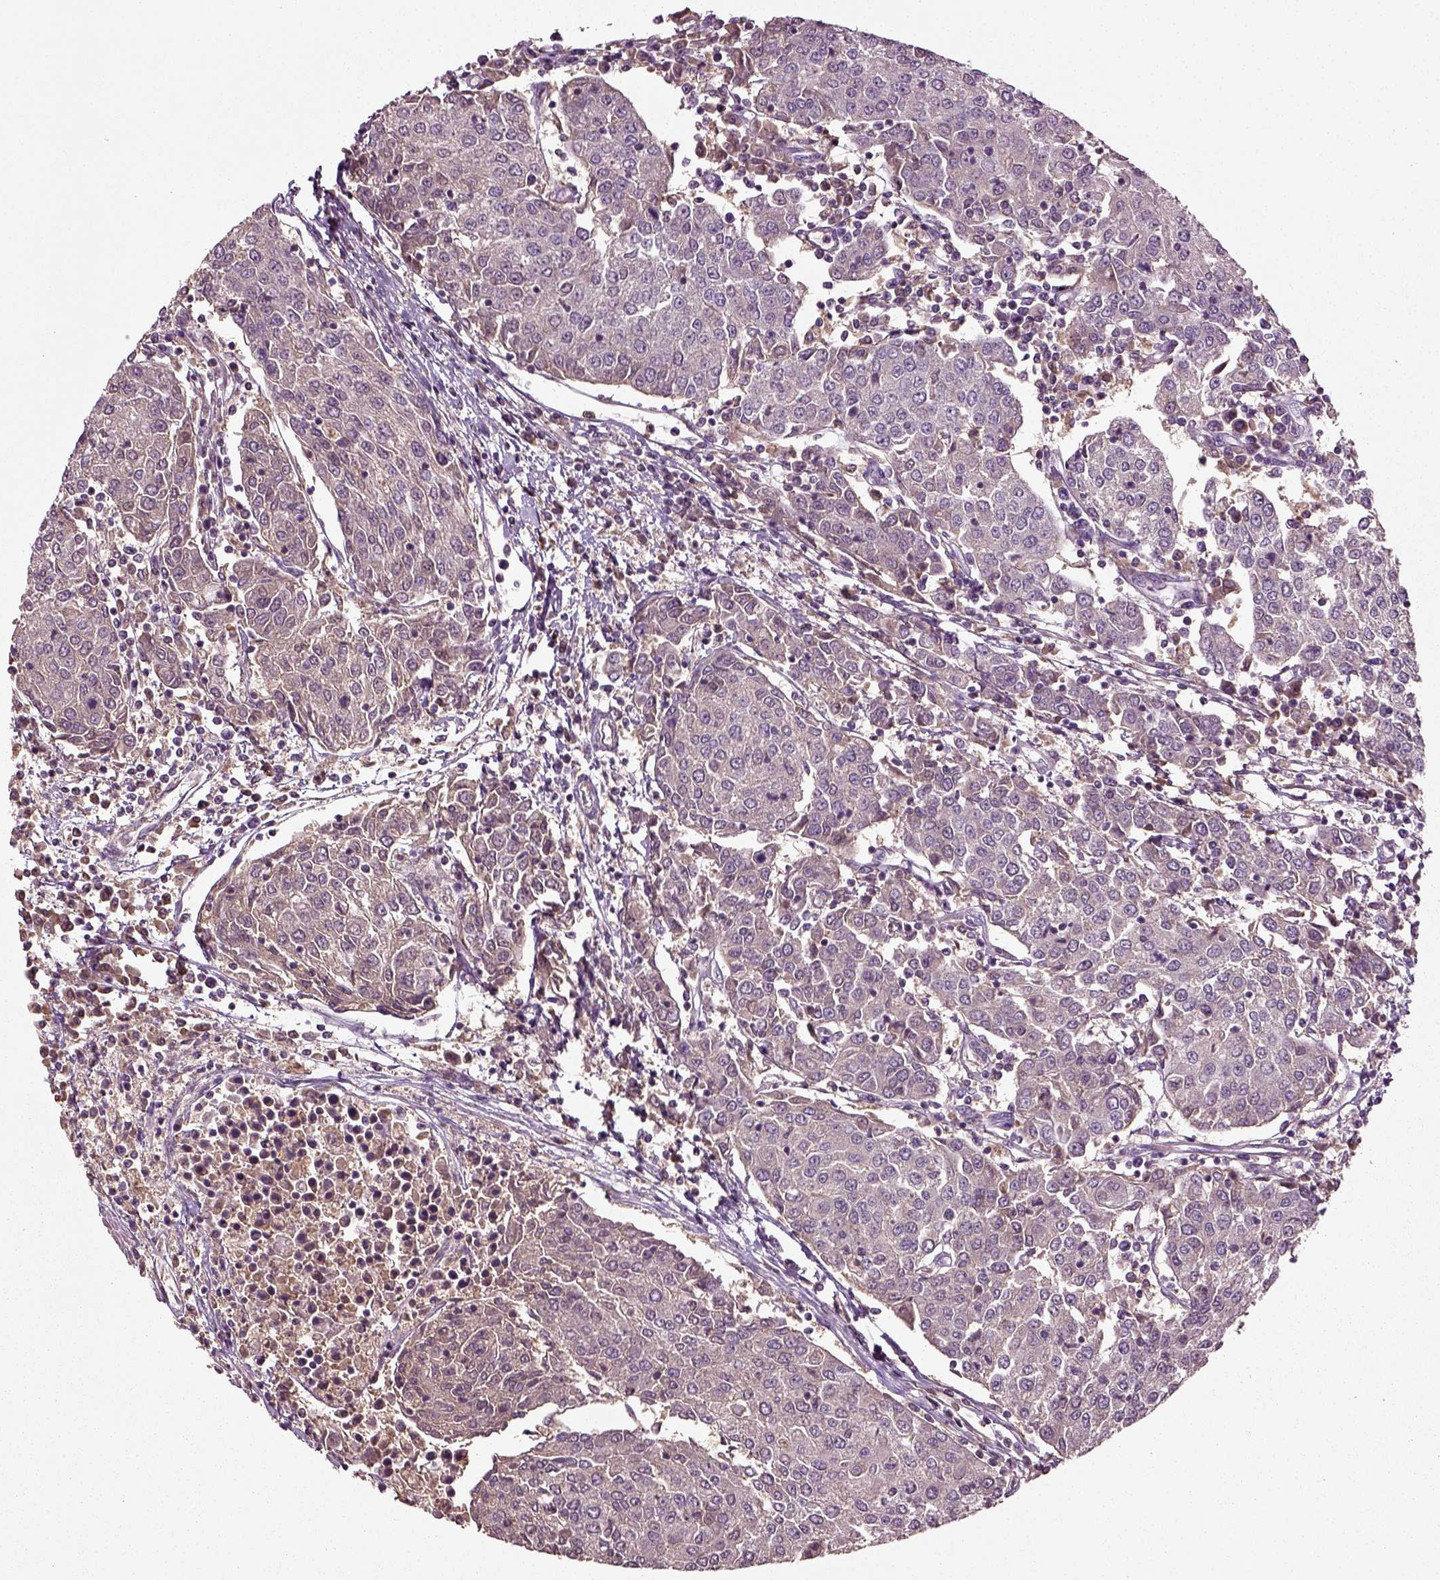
{"staining": {"intensity": "negative", "quantity": "none", "location": "none"}, "tissue": "urothelial cancer", "cell_type": "Tumor cells", "image_type": "cancer", "snomed": [{"axis": "morphology", "description": "Urothelial carcinoma, High grade"}, {"axis": "topography", "description": "Urinary bladder"}], "caption": "Urothelial carcinoma (high-grade) stained for a protein using immunohistochemistry exhibits no expression tumor cells.", "gene": "ERV3-1", "patient": {"sex": "female", "age": 85}}